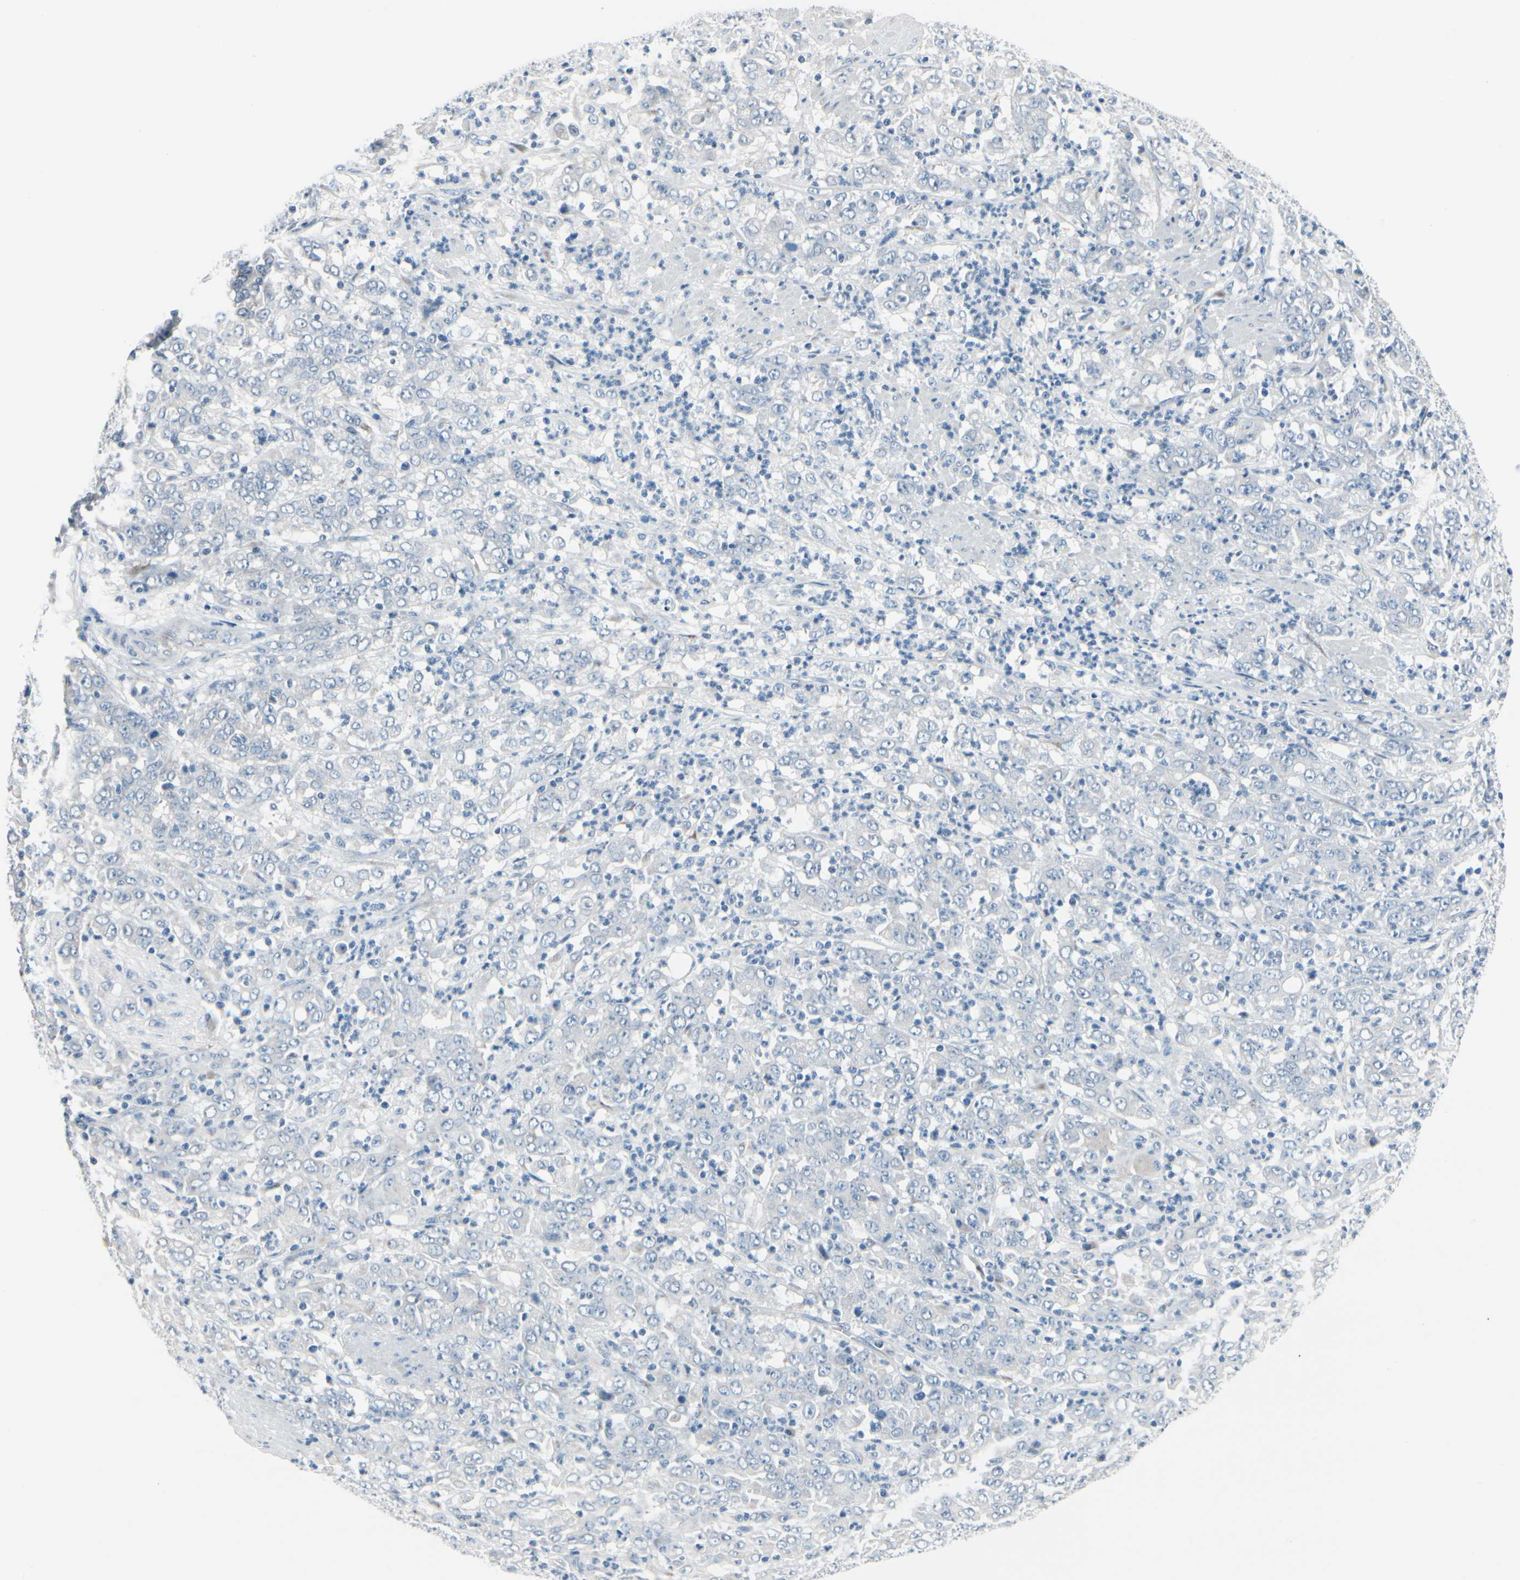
{"staining": {"intensity": "negative", "quantity": "none", "location": "none"}, "tissue": "stomach cancer", "cell_type": "Tumor cells", "image_type": "cancer", "snomed": [{"axis": "morphology", "description": "Adenocarcinoma, NOS"}, {"axis": "topography", "description": "Stomach, lower"}], "caption": "This is an immunohistochemistry photomicrograph of stomach cancer (adenocarcinoma). There is no positivity in tumor cells.", "gene": "PGR", "patient": {"sex": "female", "age": 71}}